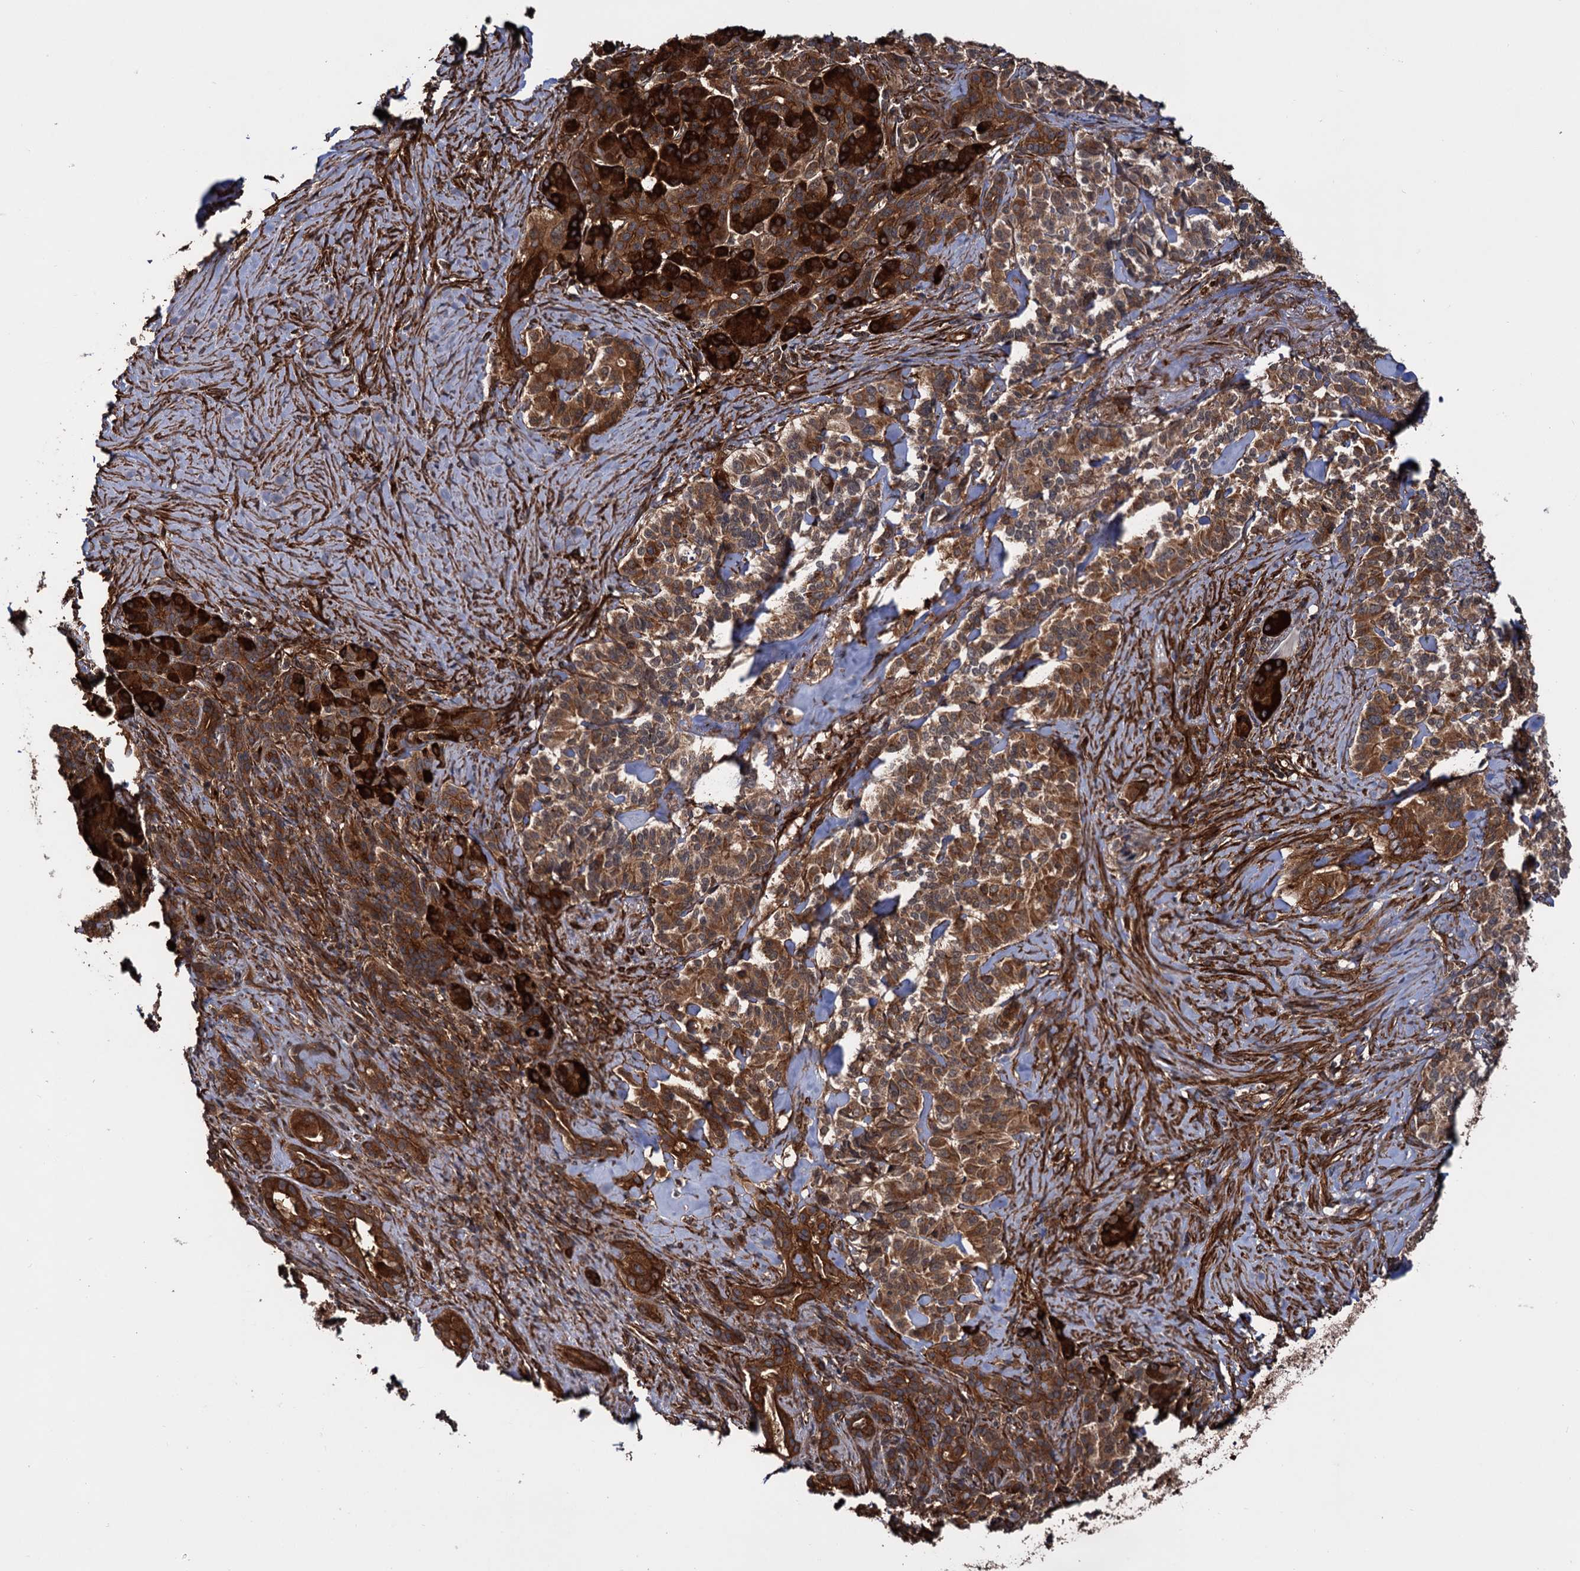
{"staining": {"intensity": "strong", "quantity": ">75%", "location": "cytoplasmic/membranous"}, "tissue": "pancreatic cancer", "cell_type": "Tumor cells", "image_type": "cancer", "snomed": [{"axis": "morphology", "description": "Adenocarcinoma, NOS"}, {"axis": "topography", "description": "Pancreas"}], "caption": "Pancreatic cancer was stained to show a protein in brown. There is high levels of strong cytoplasmic/membranous positivity in about >75% of tumor cells. (DAB (3,3'-diaminobenzidine) = brown stain, brightfield microscopy at high magnification).", "gene": "ATP8B4", "patient": {"sex": "female", "age": 74}}